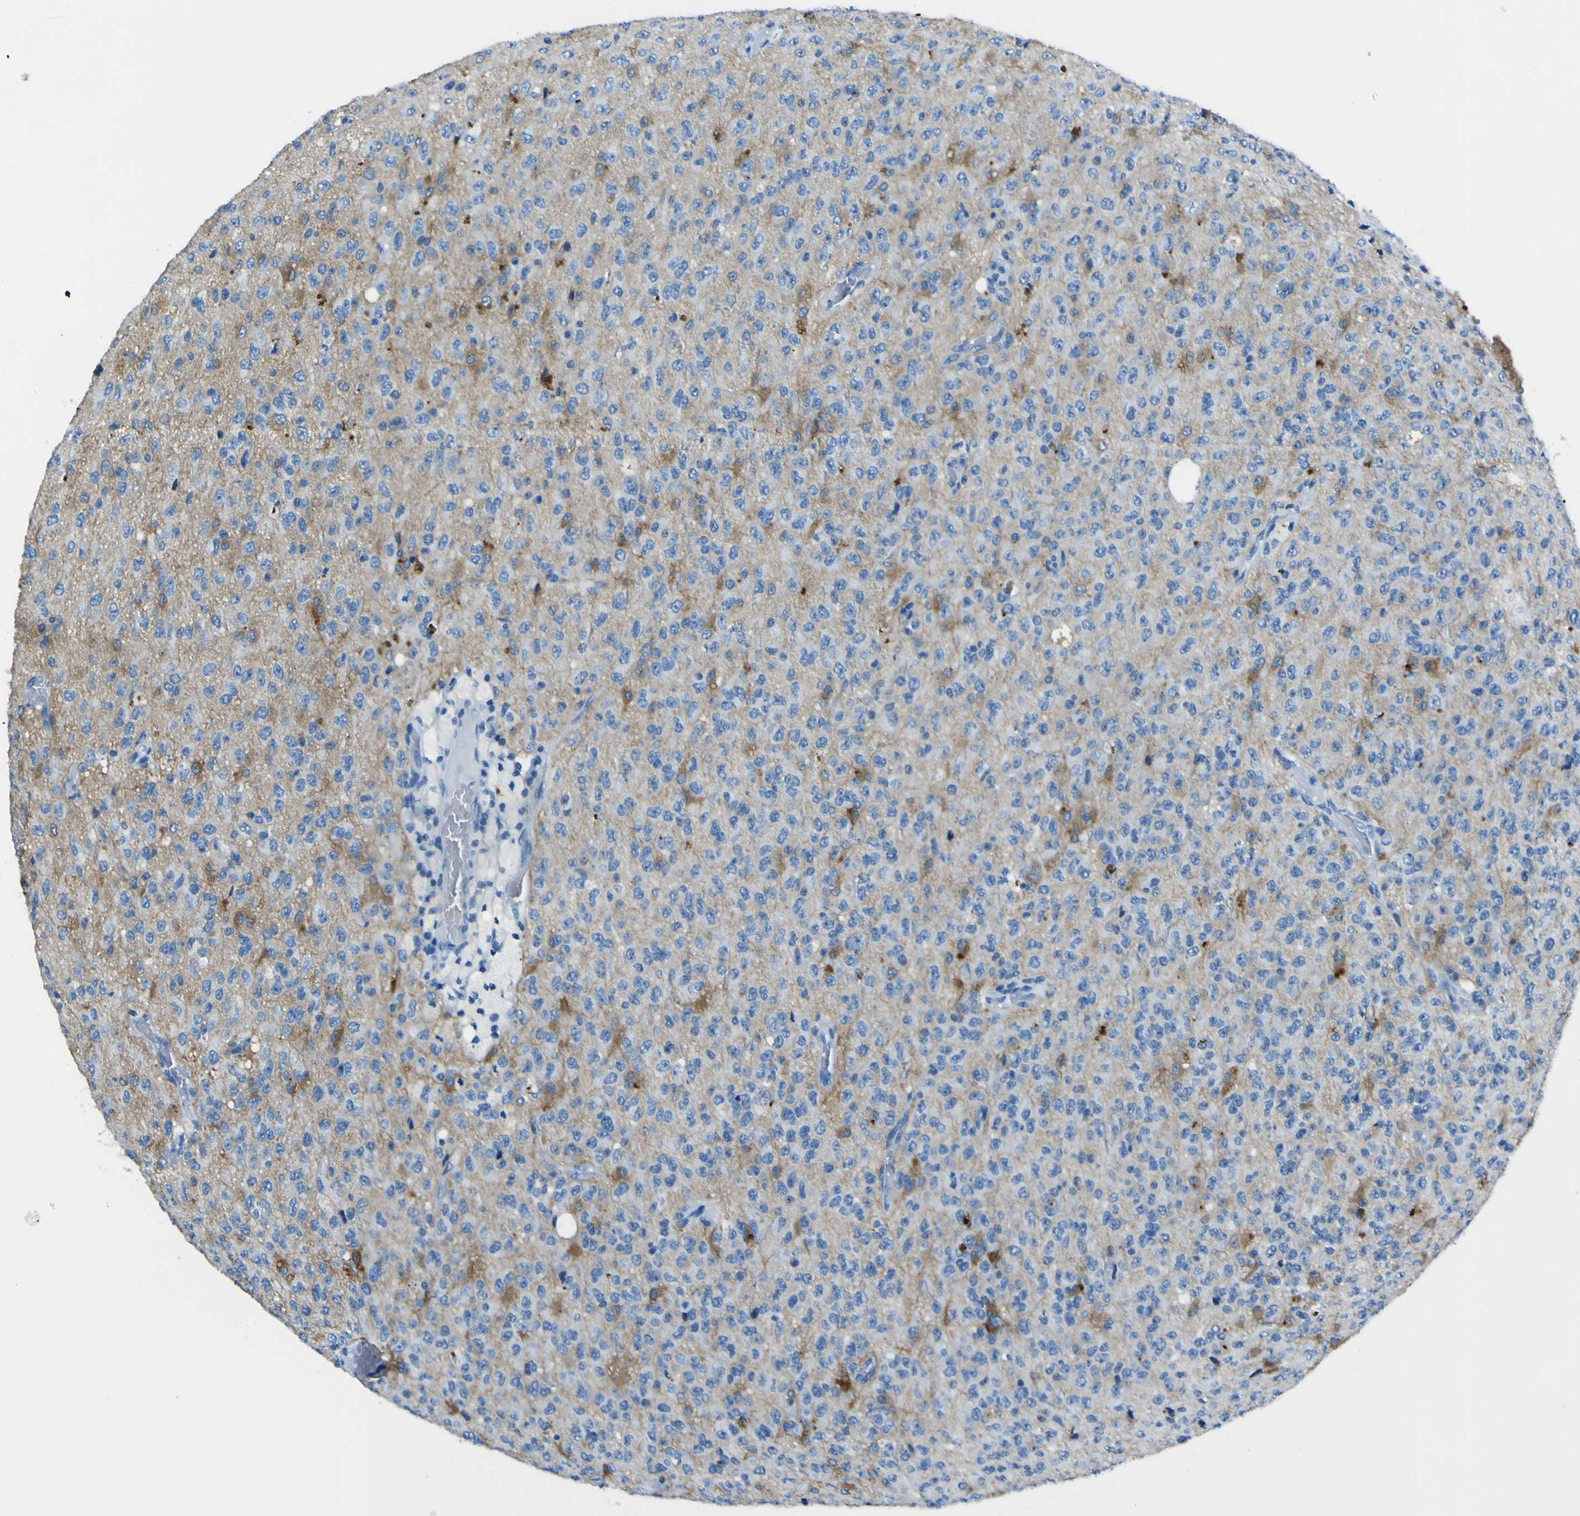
{"staining": {"intensity": "negative", "quantity": "none", "location": "none"}, "tissue": "glioma", "cell_type": "Tumor cells", "image_type": "cancer", "snomed": [{"axis": "morphology", "description": "Glioma, malignant, High grade"}, {"axis": "topography", "description": "pancreas cauda"}], "caption": "Tumor cells are negative for protein expression in human glioma.", "gene": "PHKG1", "patient": {"sex": "male", "age": 60}}